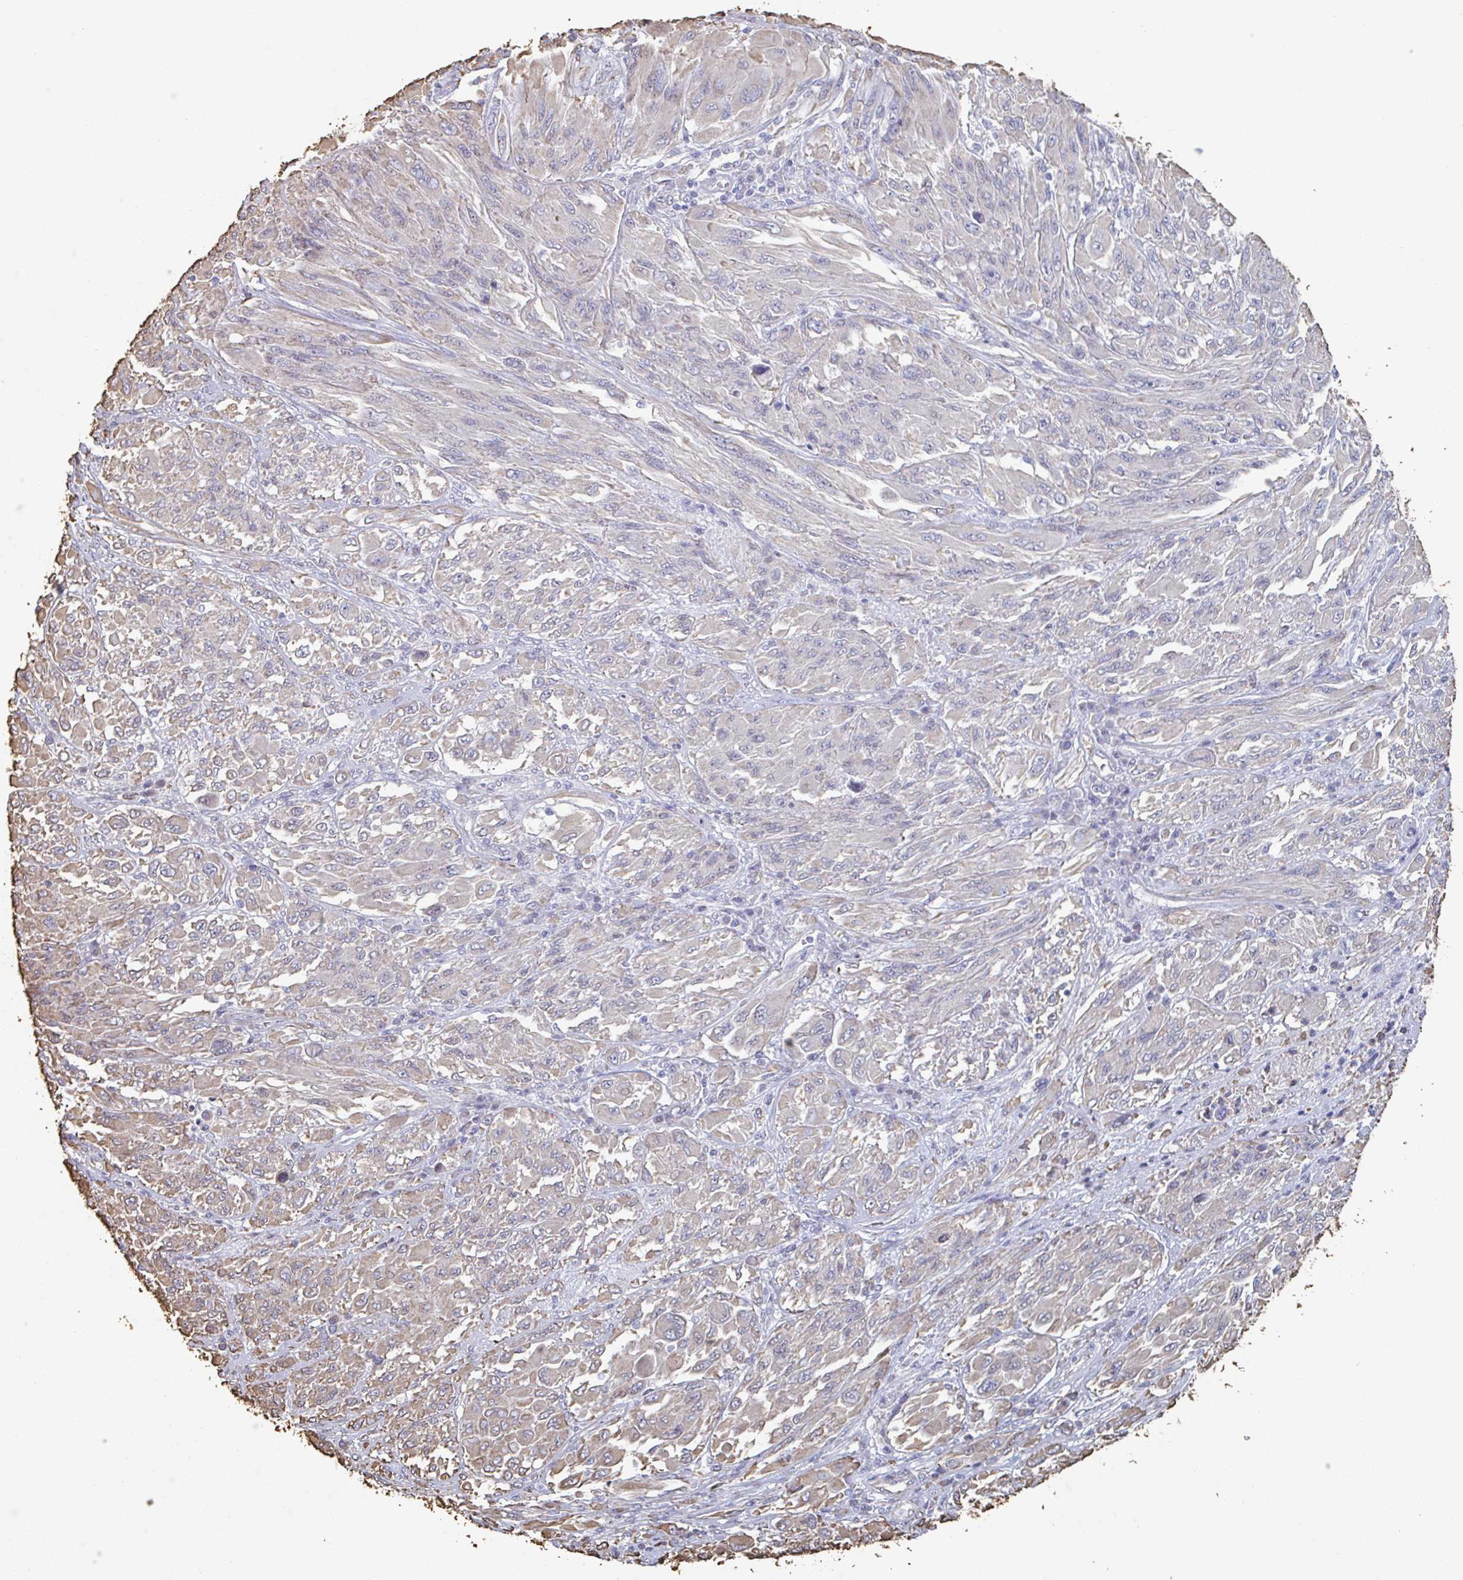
{"staining": {"intensity": "moderate", "quantity": "<25%", "location": "cytoplasmic/membranous"}, "tissue": "melanoma", "cell_type": "Tumor cells", "image_type": "cancer", "snomed": [{"axis": "morphology", "description": "Malignant melanoma, NOS"}, {"axis": "topography", "description": "Skin"}], "caption": "Tumor cells reveal low levels of moderate cytoplasmic/membranous expression in about <25% of cells in human malignant melanoma.", "gene": "RAB5IF", "patient": {"sex": "female", "age": 91}}